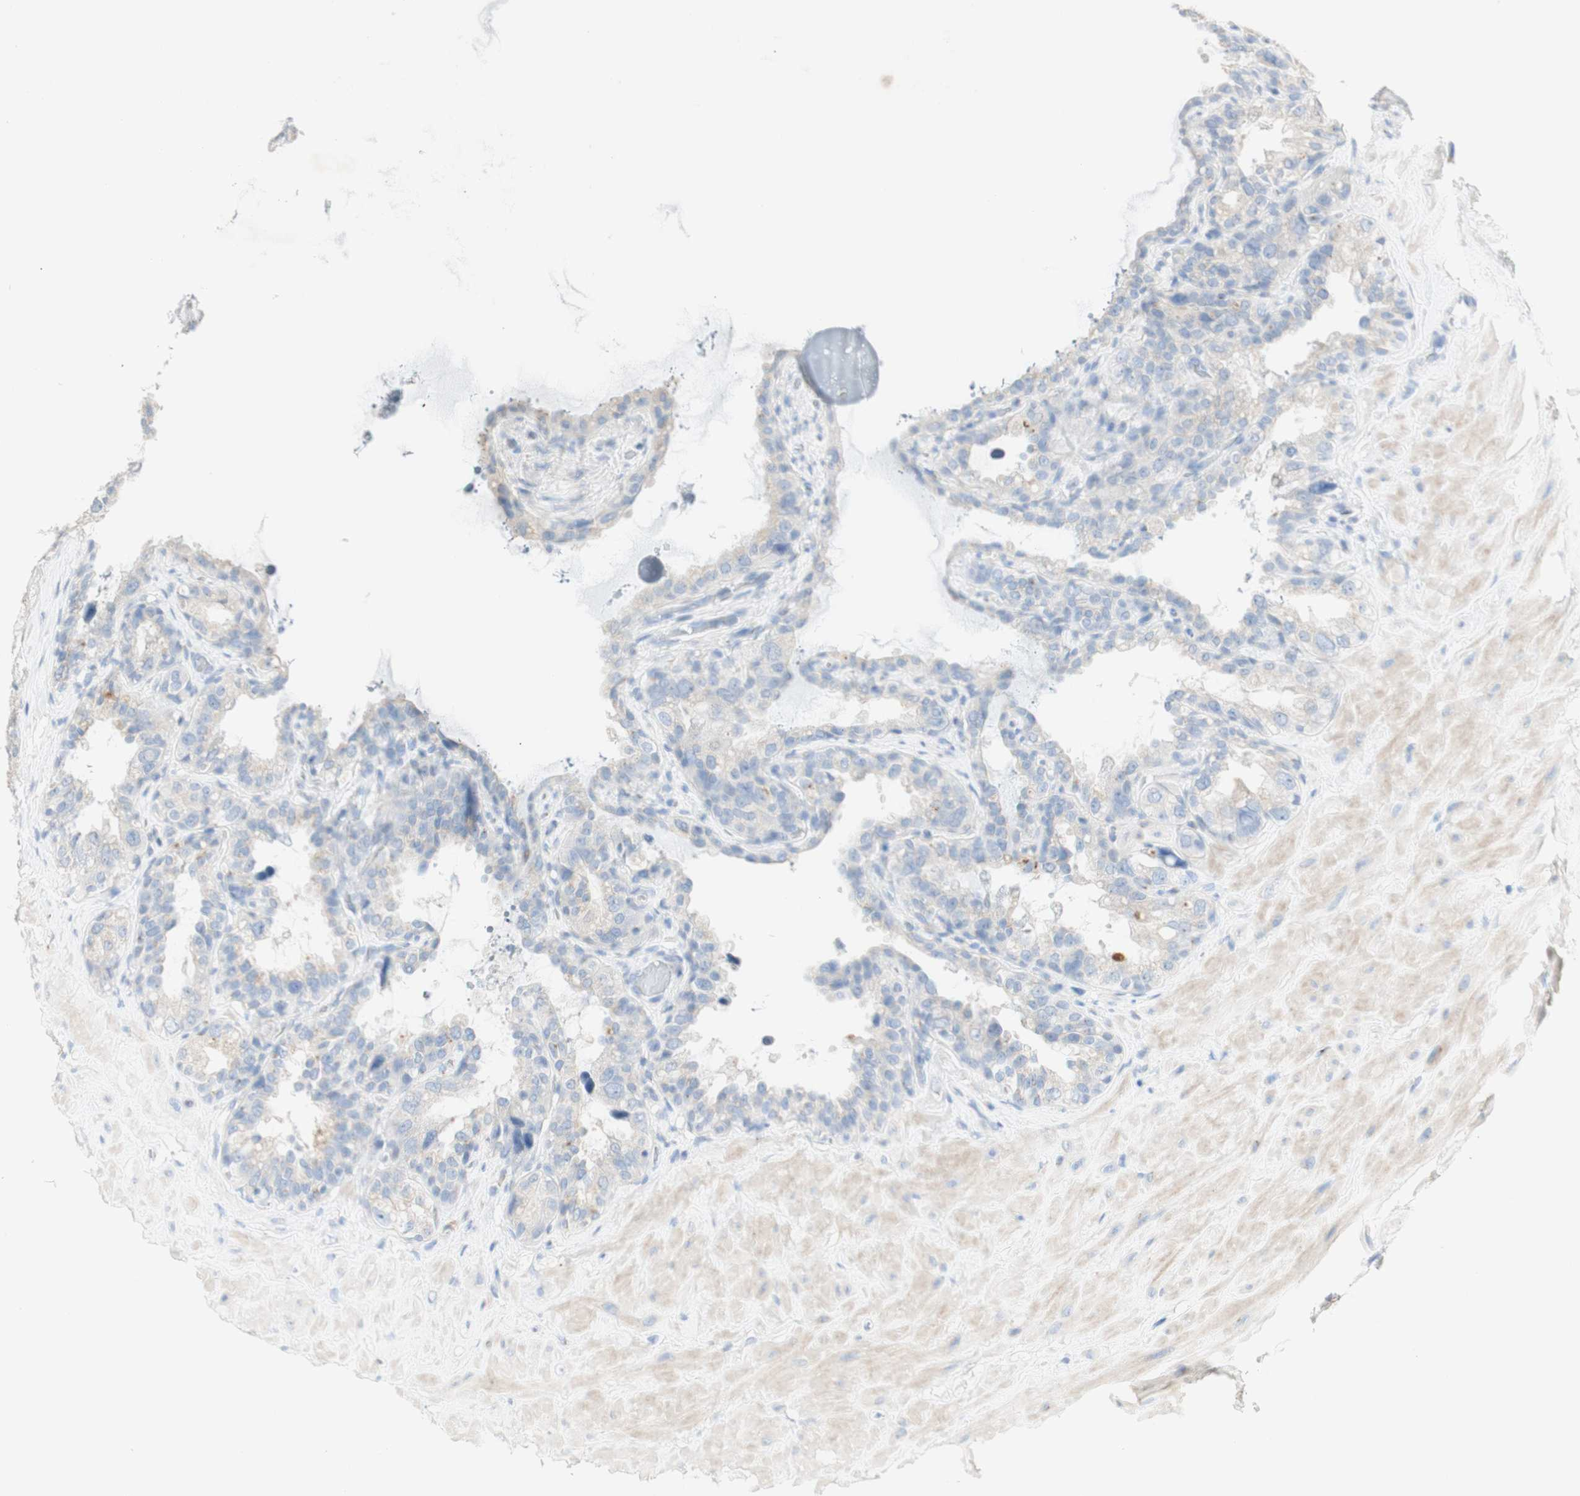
{"staining": {"intensity": "weak", "quantity": ">75%", "location": "cytoplasmic/membranous"}, "tissue": "seminal vesicle", "cell_type": "Glandular cells", "image_type": "normal", "snomed": [{"axis": "morphology", "description": "Normal tissue, NOS"}, {"axis": "topography", "description": "Seminal veicle"}], "caption": "Immunohistochemistry (IHC) micrograph of unremarkable seminal vesicle: seminal vesicle stained using immunohistochemistry shows low levels of weak protein expression localized specifically in the cytoplasmic/membranous of glandular cells, appearing as a cytoplasmic/membranous brown color.", "gene": "MANEA", "patient": {"sex": "male", "age": 68}}